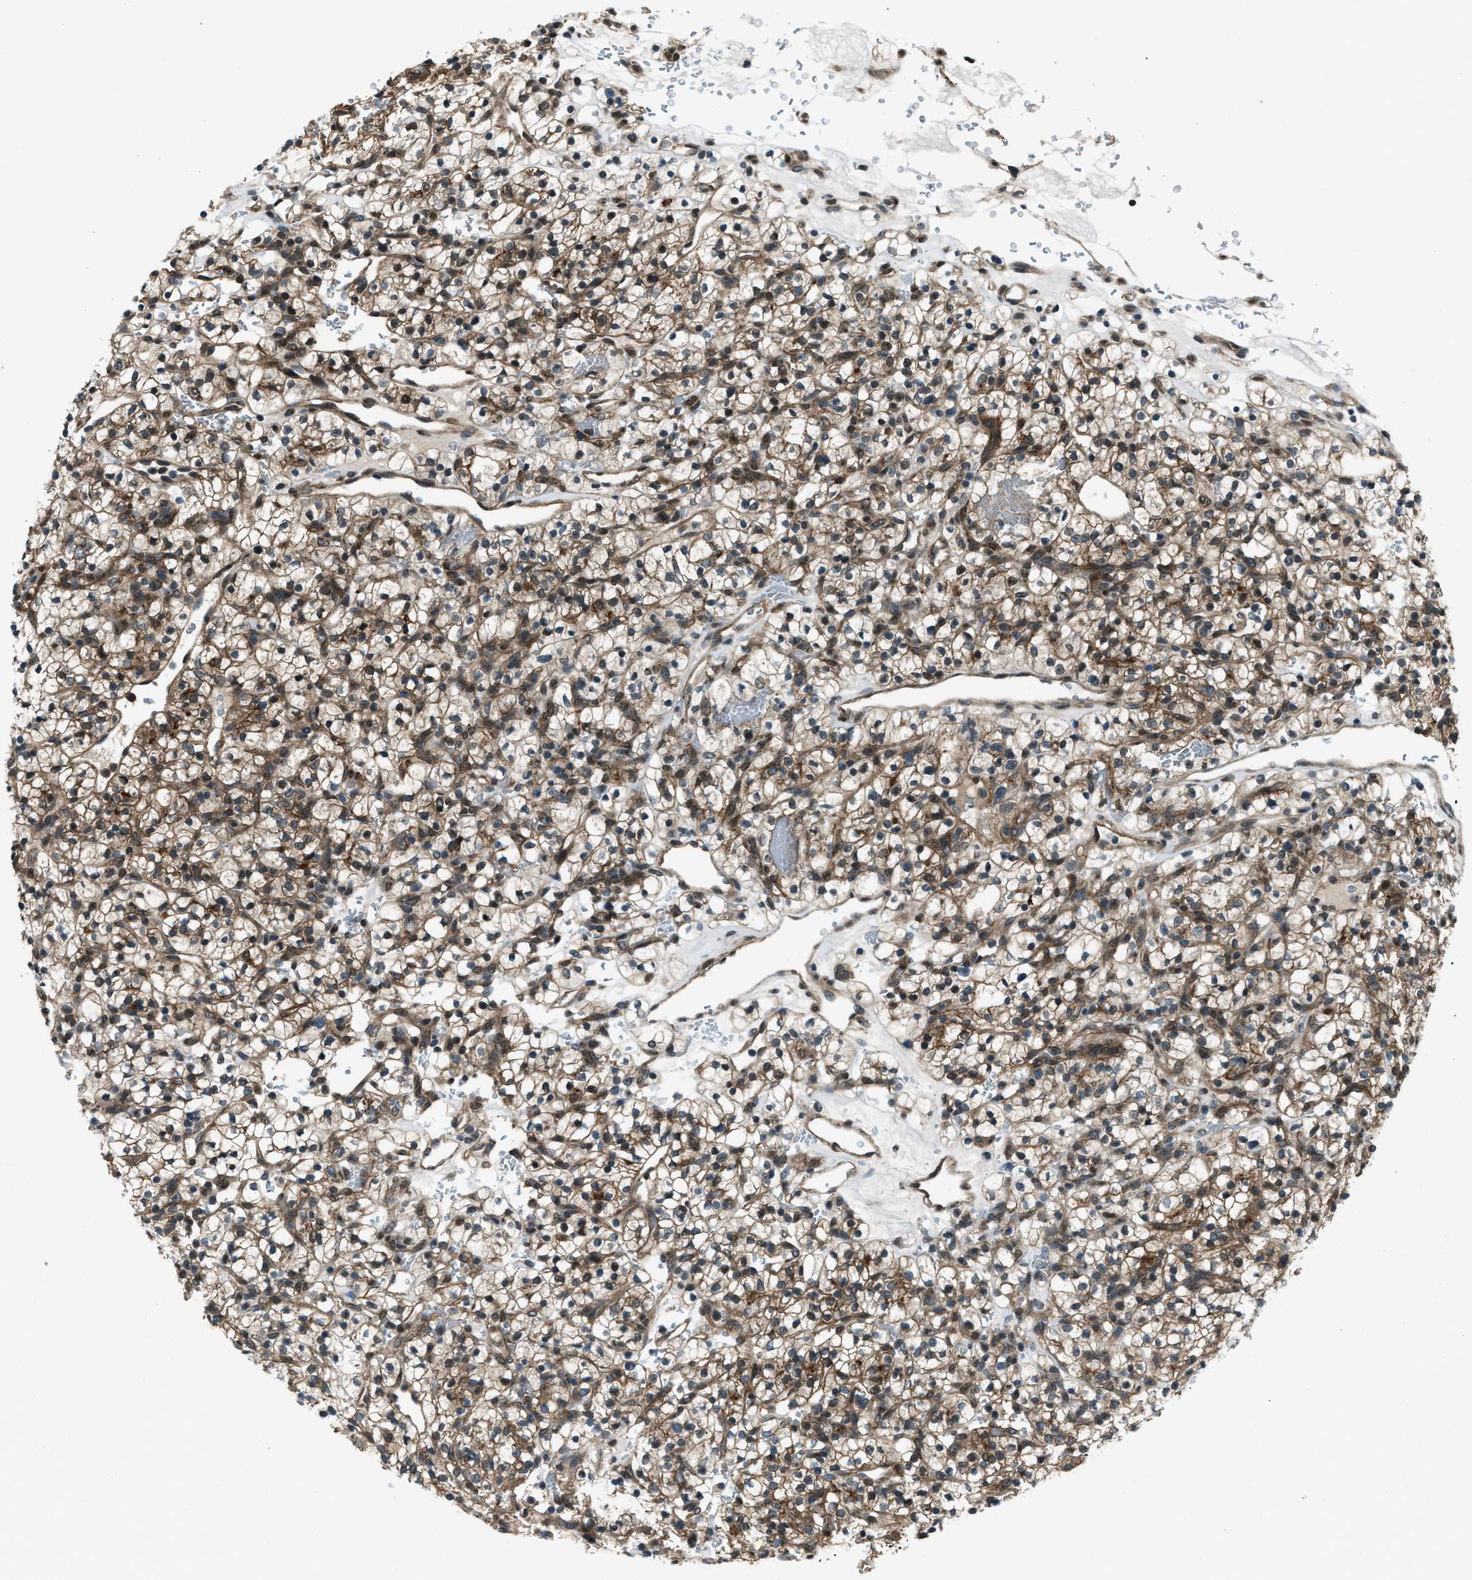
{"staining": {"intensity": "moderate", "quantity": ">75%", "location": "cytoplasmic/membranous"}, "tissue": "renal cancer", "cell_type": "Tumor cells", "image_type": "cancer", "snomed": [{"axis": "morphology", "description": "Adenocarcinoma, NOS"}, {"axis": "topography", "description": "Kidney"}], "caption": "Immunohistochemical staining of adenocarcinoma (renal) demonstrates medium levels of moderate cytoplasmic/membranous protein staining in approximately >75% of tumor cells.", "gene": "SVIL", "patient": {"sex": "female", "age": 57}}